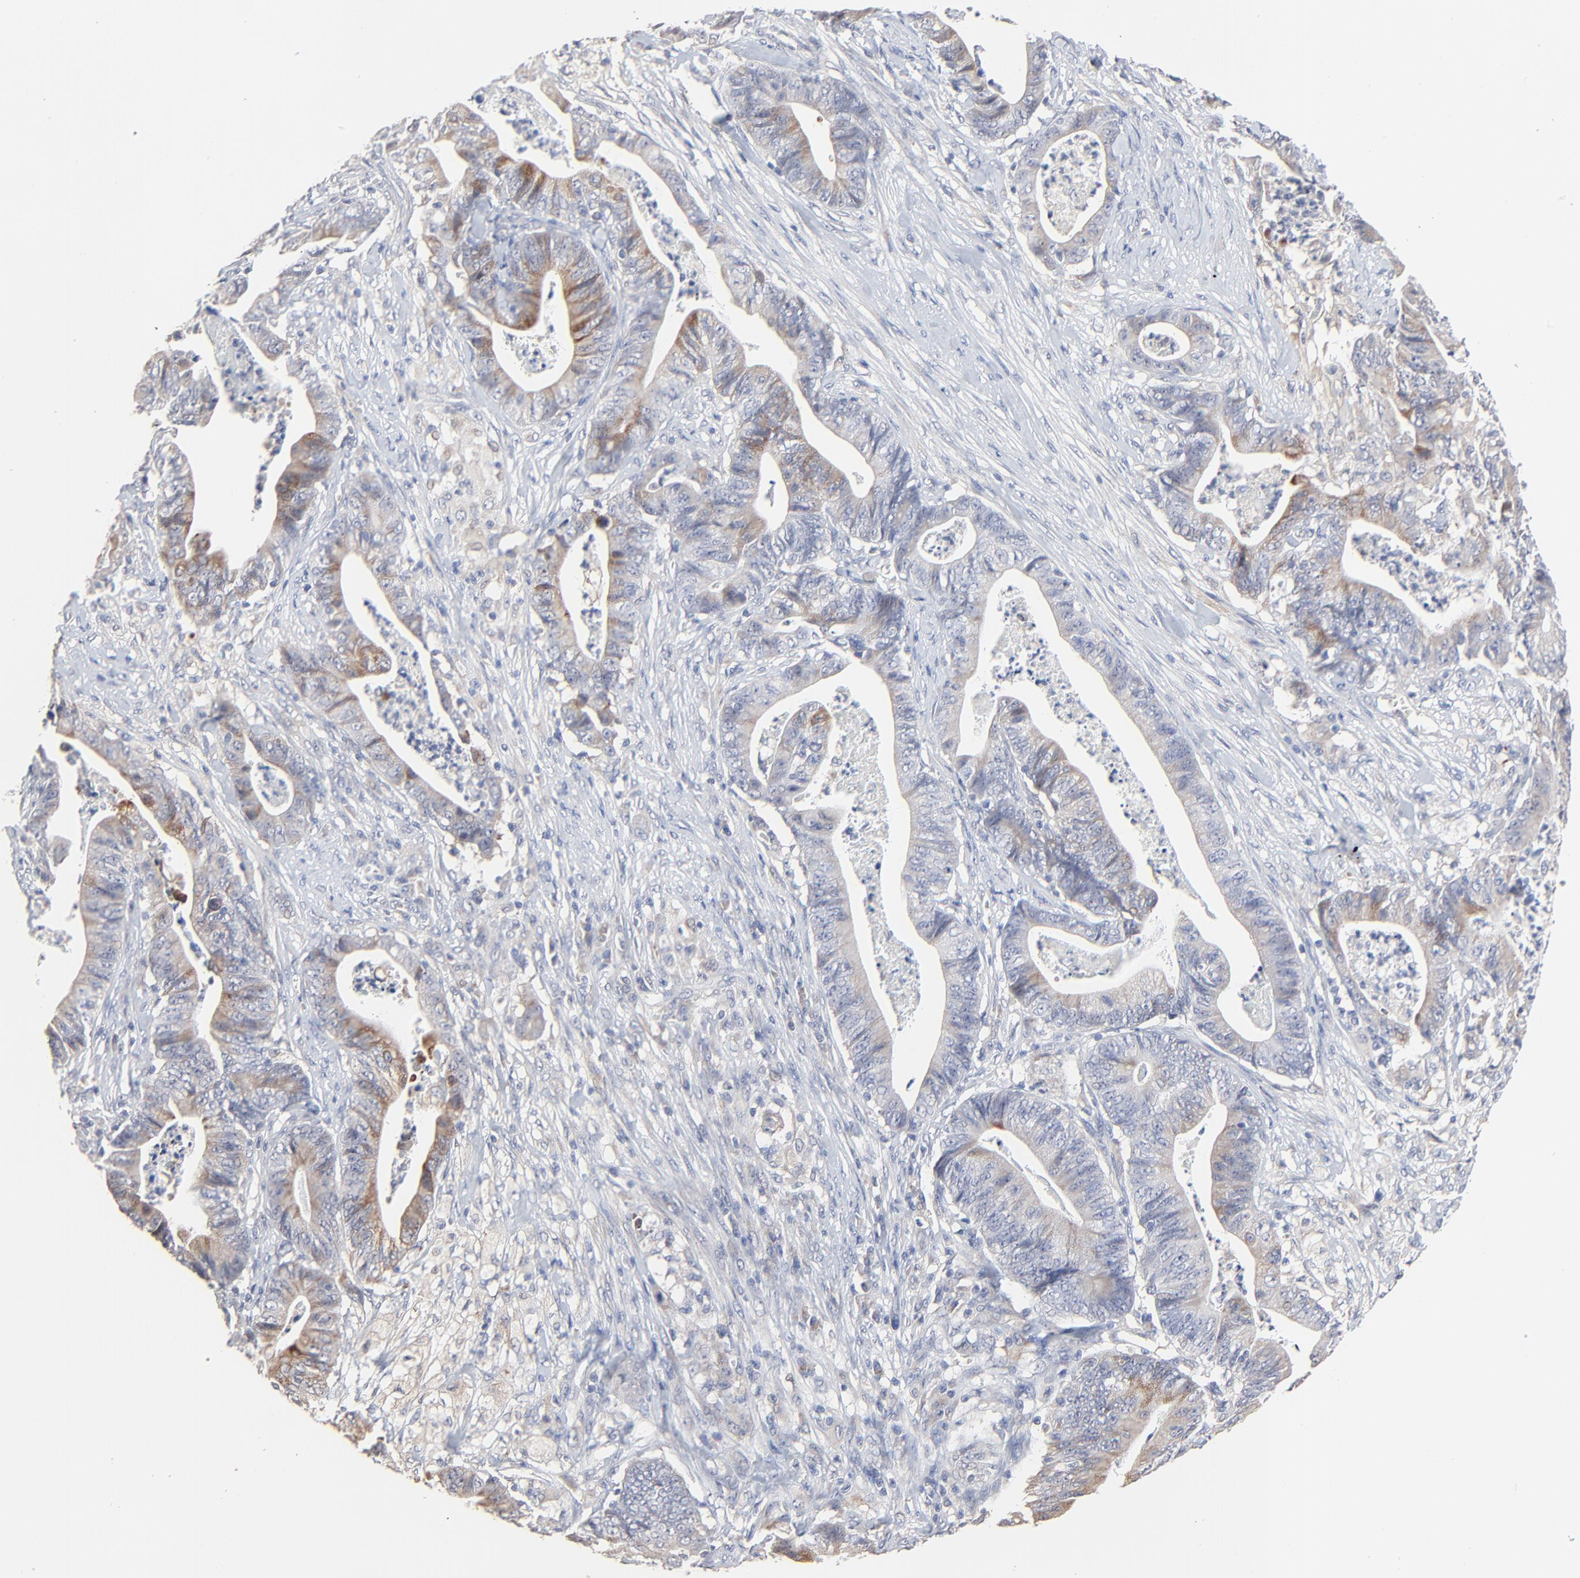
{"staining": {"intensity": "moderate", "quantity": "25%-75%", "location": "cytoplasmic/membranous"}, "tissue": "stomach cancer", "cell_type": "Tumor cells", "image_type": "cancer", "snomed": [{"axis": "morphology", "description": "Adenocarcinoma, NOS"}, {"axis": "topography", "description": "Stomach, lower"}], "caption": "A histopathology image of human stomach cancer (adenocarcinoma) stained for a protein displays moderate cytoplasmic/membranous brown staining in tumor cells.", "gene": "FANCB", "patient": {"sex": "female", "age": 86}}